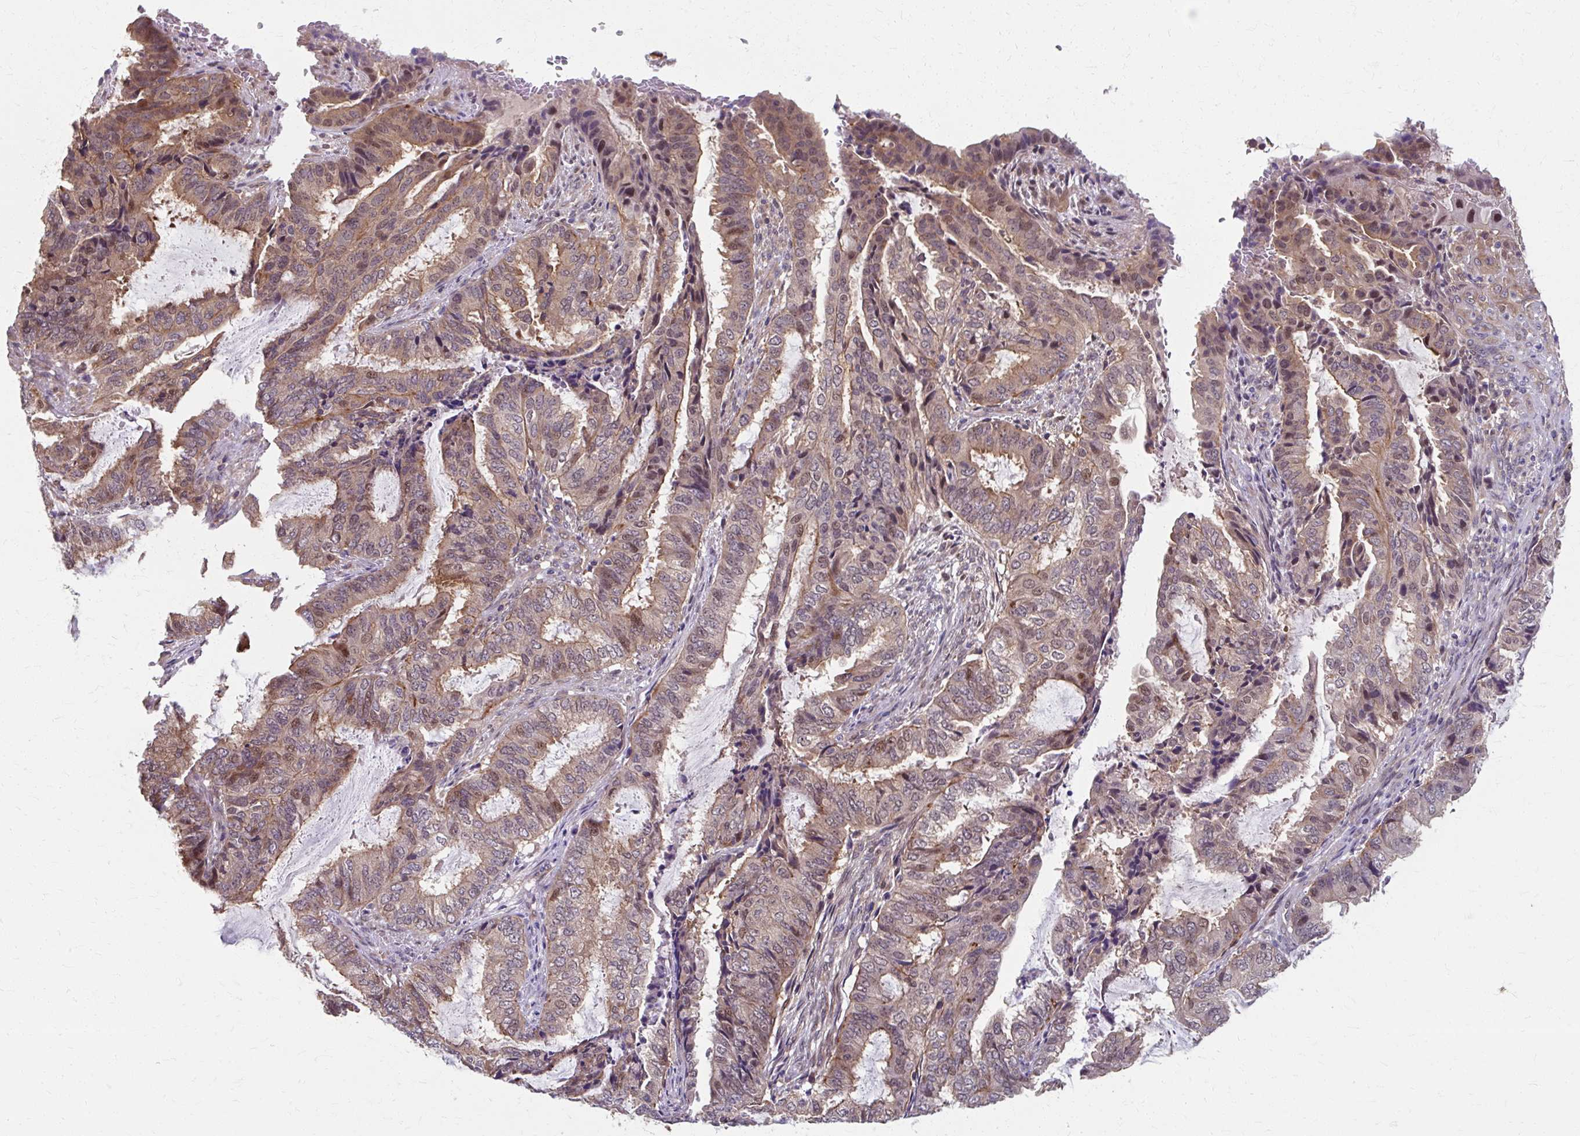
{"staining": {"intensity": "weak", "quantity": "25%-75%", "location": "cytoplasmic/membranous,nuclear"}, "tissue": "endometrial cancer", "cell_type": "Tumor cells", "image_type": "cancer", "snomed": [{"axis": "morphology", "description": "Adenocarcinoma, NOS"}, {"axis": "topography", "description": "Endometrium"}], "caption": "Adenocarcinoma (endometrial) stained with DAB immunohistochemistry demonstrates low levels of weak cytoplasmic/membranous and nuclear staining in approximately 25%-75% of tumor cells.", "gene": "ZNF555", "patient": {"sex": "female", "age": 51}}